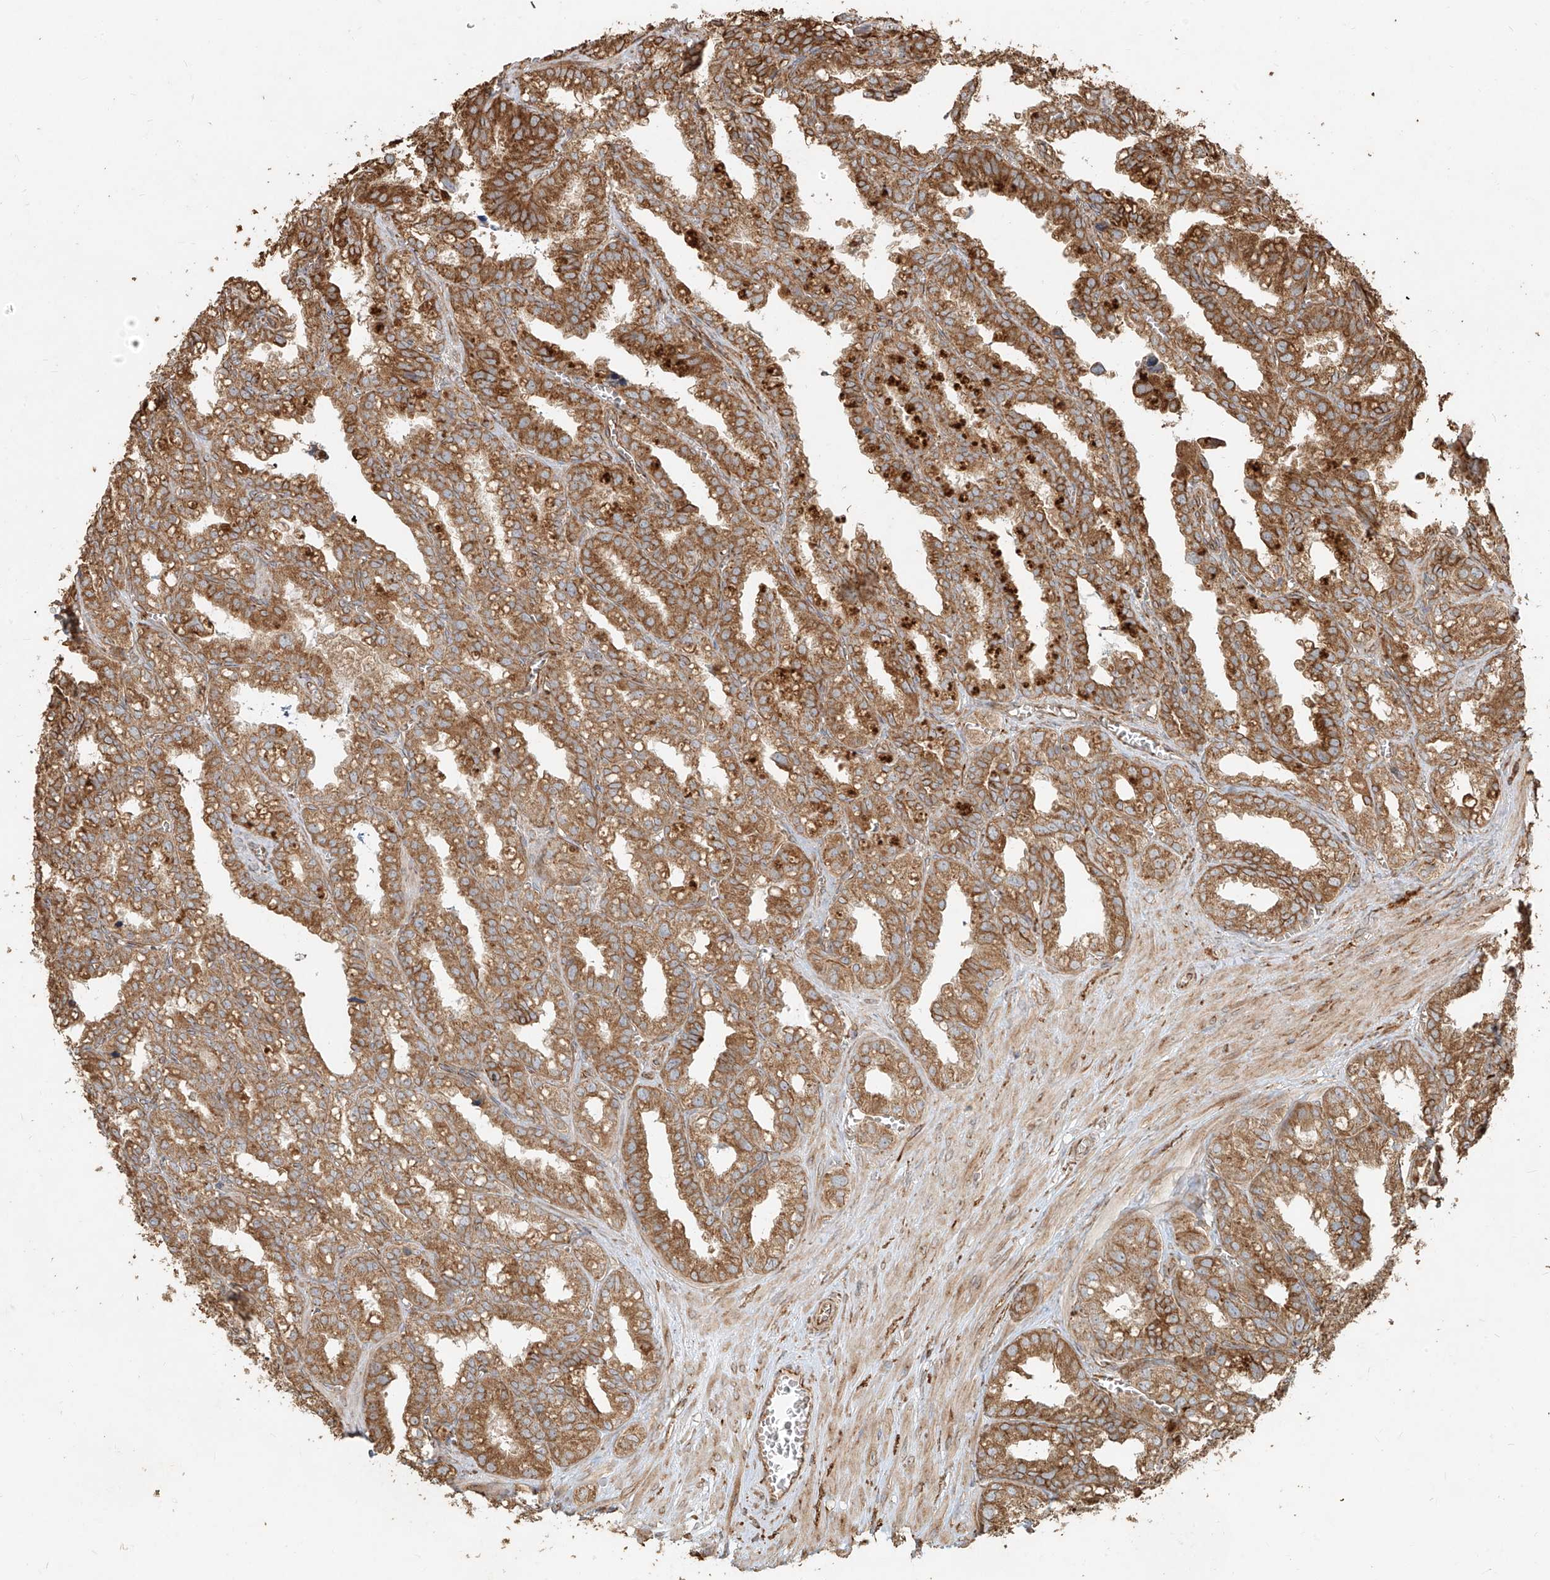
{"staining": {"intensity": "moderate", "quantity": ">75%", "location": "cytoplasmic/membranous"}, "tissue": "seminal vesicle", "cell_type": "Glandular cells", "image_type": "normal", "snomed": [{"axis": "morphology", "description": "Normal tissue, NOS"}, {"axis": "topography", "description": "Prostate"}, {"axis": "topography", "description": "Seminal veicle"}], "caption": "Unremarkable seminal vesicle exhibits moderate cytoplasmic/membranous positivity in approximately >75% of glandular cells, visualized by immunohistochemistry. Using DAB (brown) and hematoxylin (blue) stains, captured at high magnification using brightfield microscopy.", "gene": "EFNB1", "patient": {"sex": "male", "age": 51}}